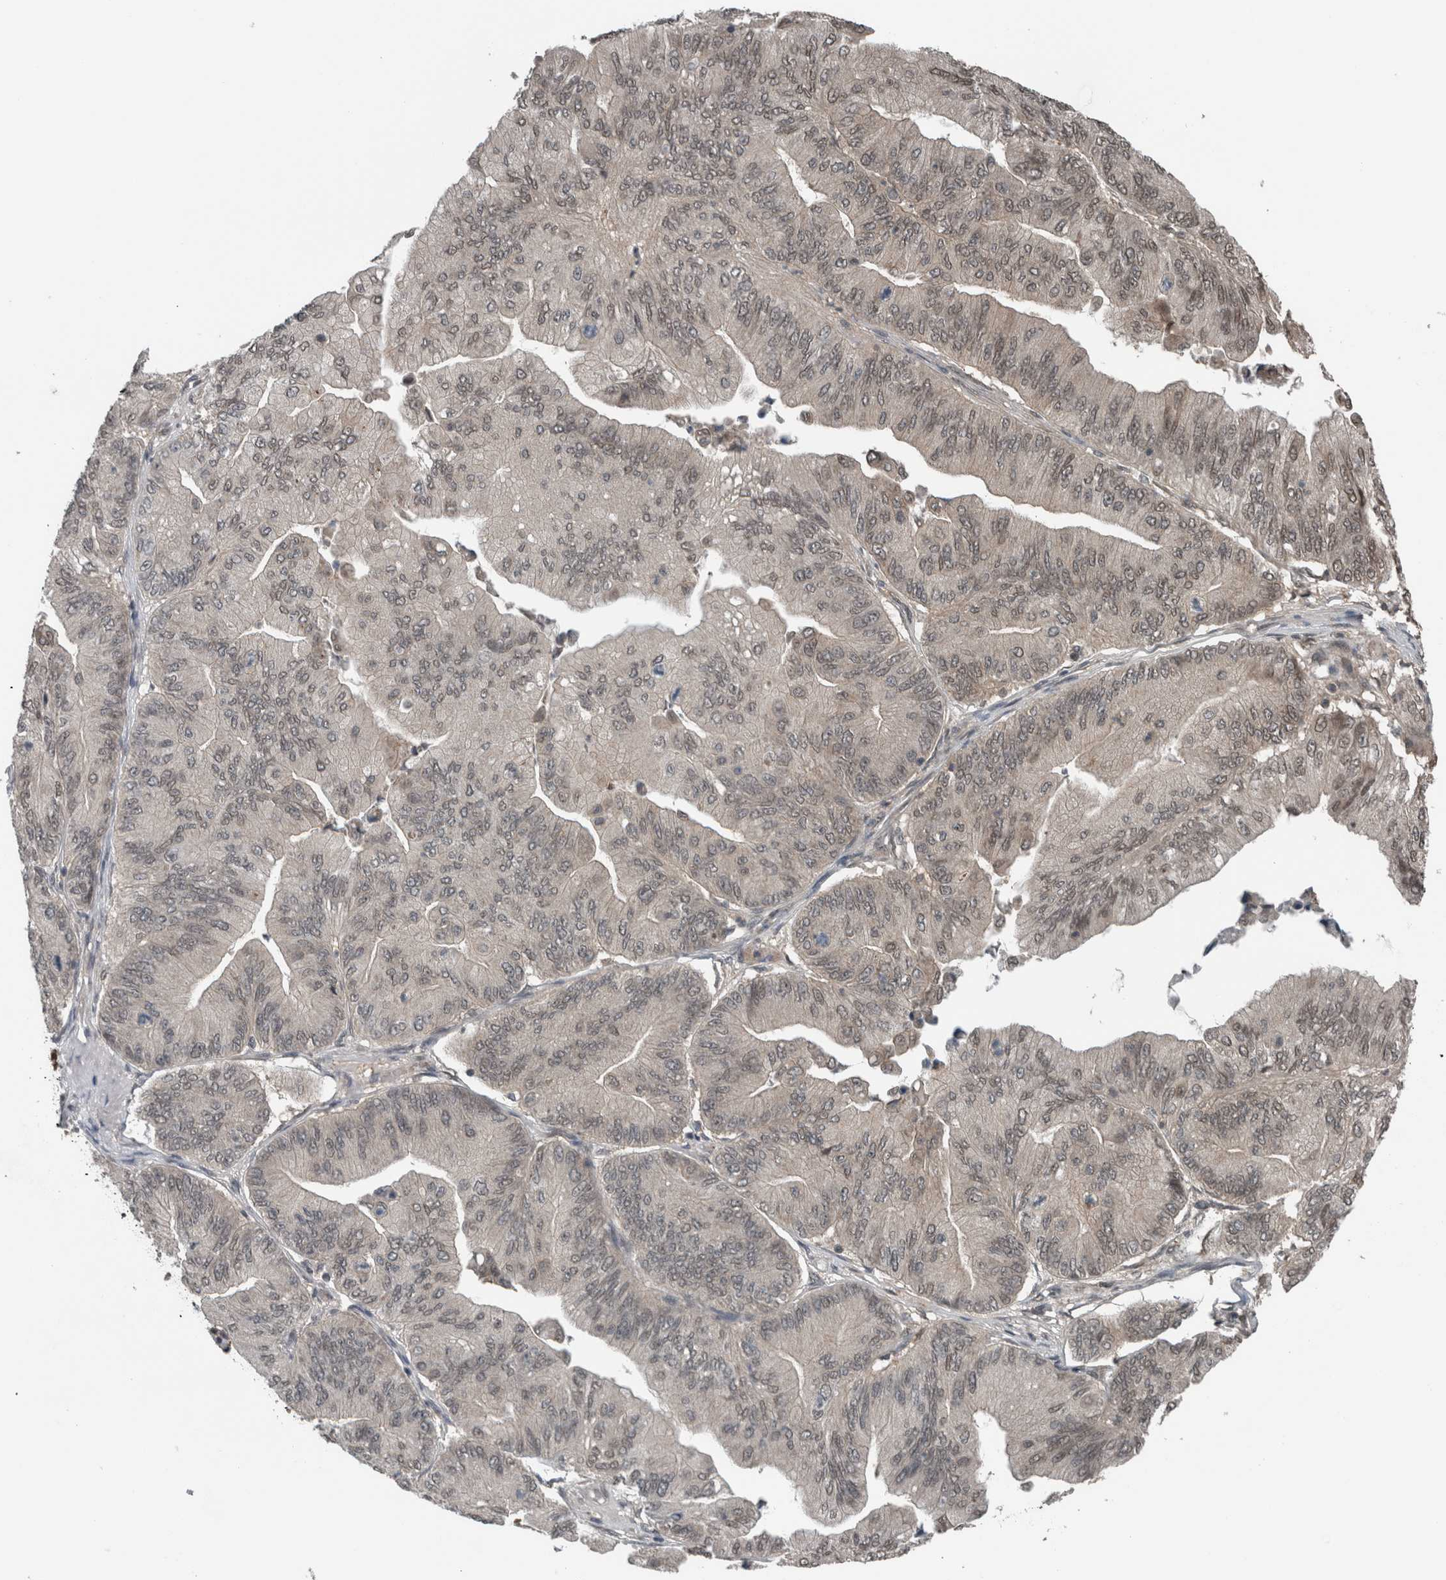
{"staining": {"intensity": "moderate", "quantity": "25%-75%", "location": "cytoplasmic/membranous"}, "tissue": "ovarian cancer", "cell_type": "Tumor cells", "image_type": "cancer", "snomed": [{"axis": "morphology", "description": "Cystadenocarcinoma, mucinous, NOS"}, {"axis": "topography", "description": "Ovary"}], "caption": "Human ovarian mucinous cystadenocarcinoma stained with a protein marker displays moderate staining in tumor cells.", "gene": "SPAG7", "patient": {"sex": "female", "age": 61}}